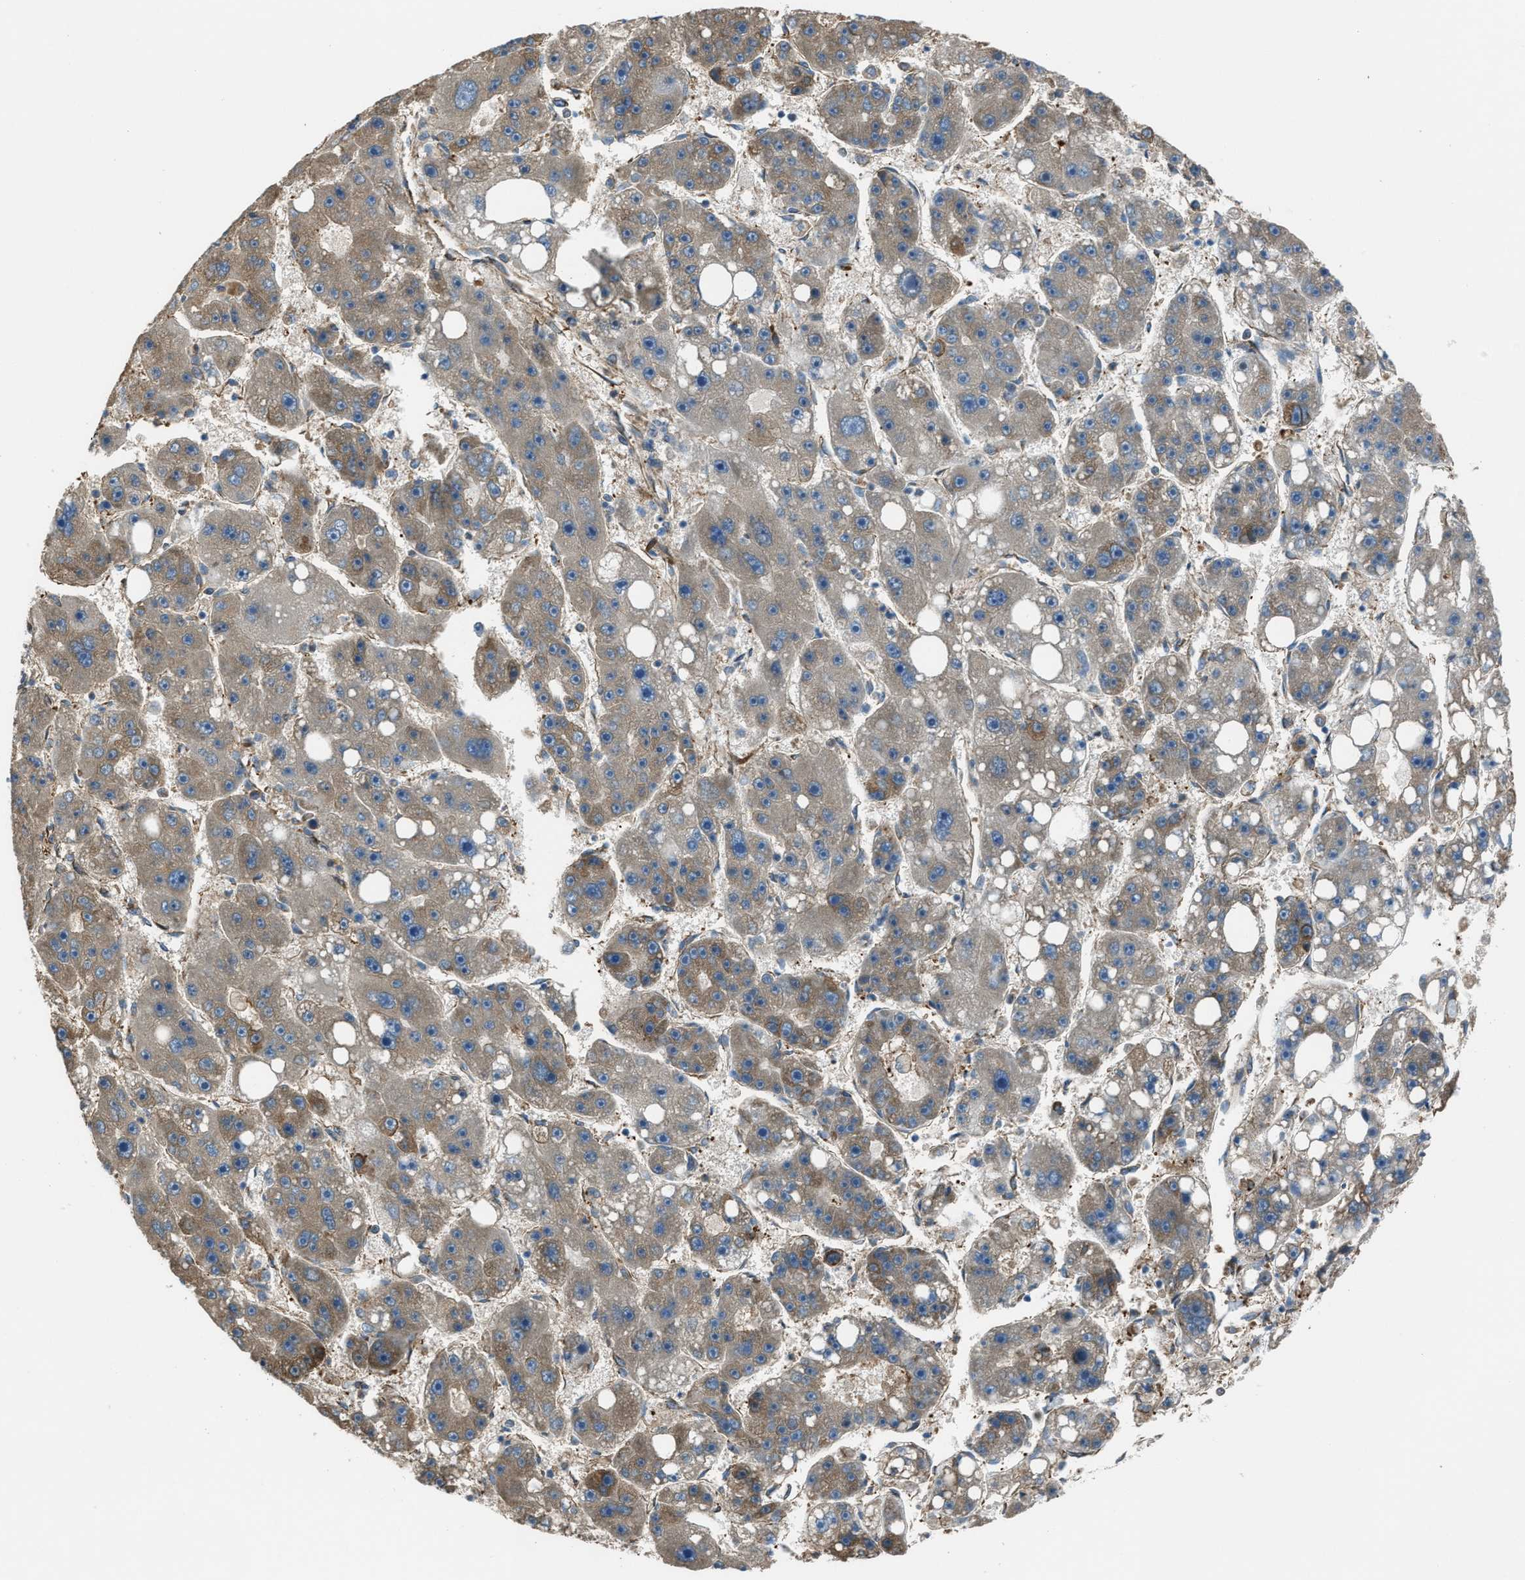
{"staining": {"intensity": "weak", "quantity": "25%-75%", "location": "cytoplasmic/membranous"}, "tissue": "liver cancer", "cell_type": "Tumor cells", "image_type": "cancer", "snomed": [{"axis": "morphology", "description": "Carcinoma, Hepatocellular, NOS"}, {"axis": "topography", "description": "Liver"}], "caption": "Immunohistochemical staining of human liver cancer (hepatocellular carcinoma) exhibits low levels of weak cytoplasmic/membranous positivity in about 25%-75% of tumor cells.", "gene": "TRPC1", "patient": {"sex": "female", "age": 61}}